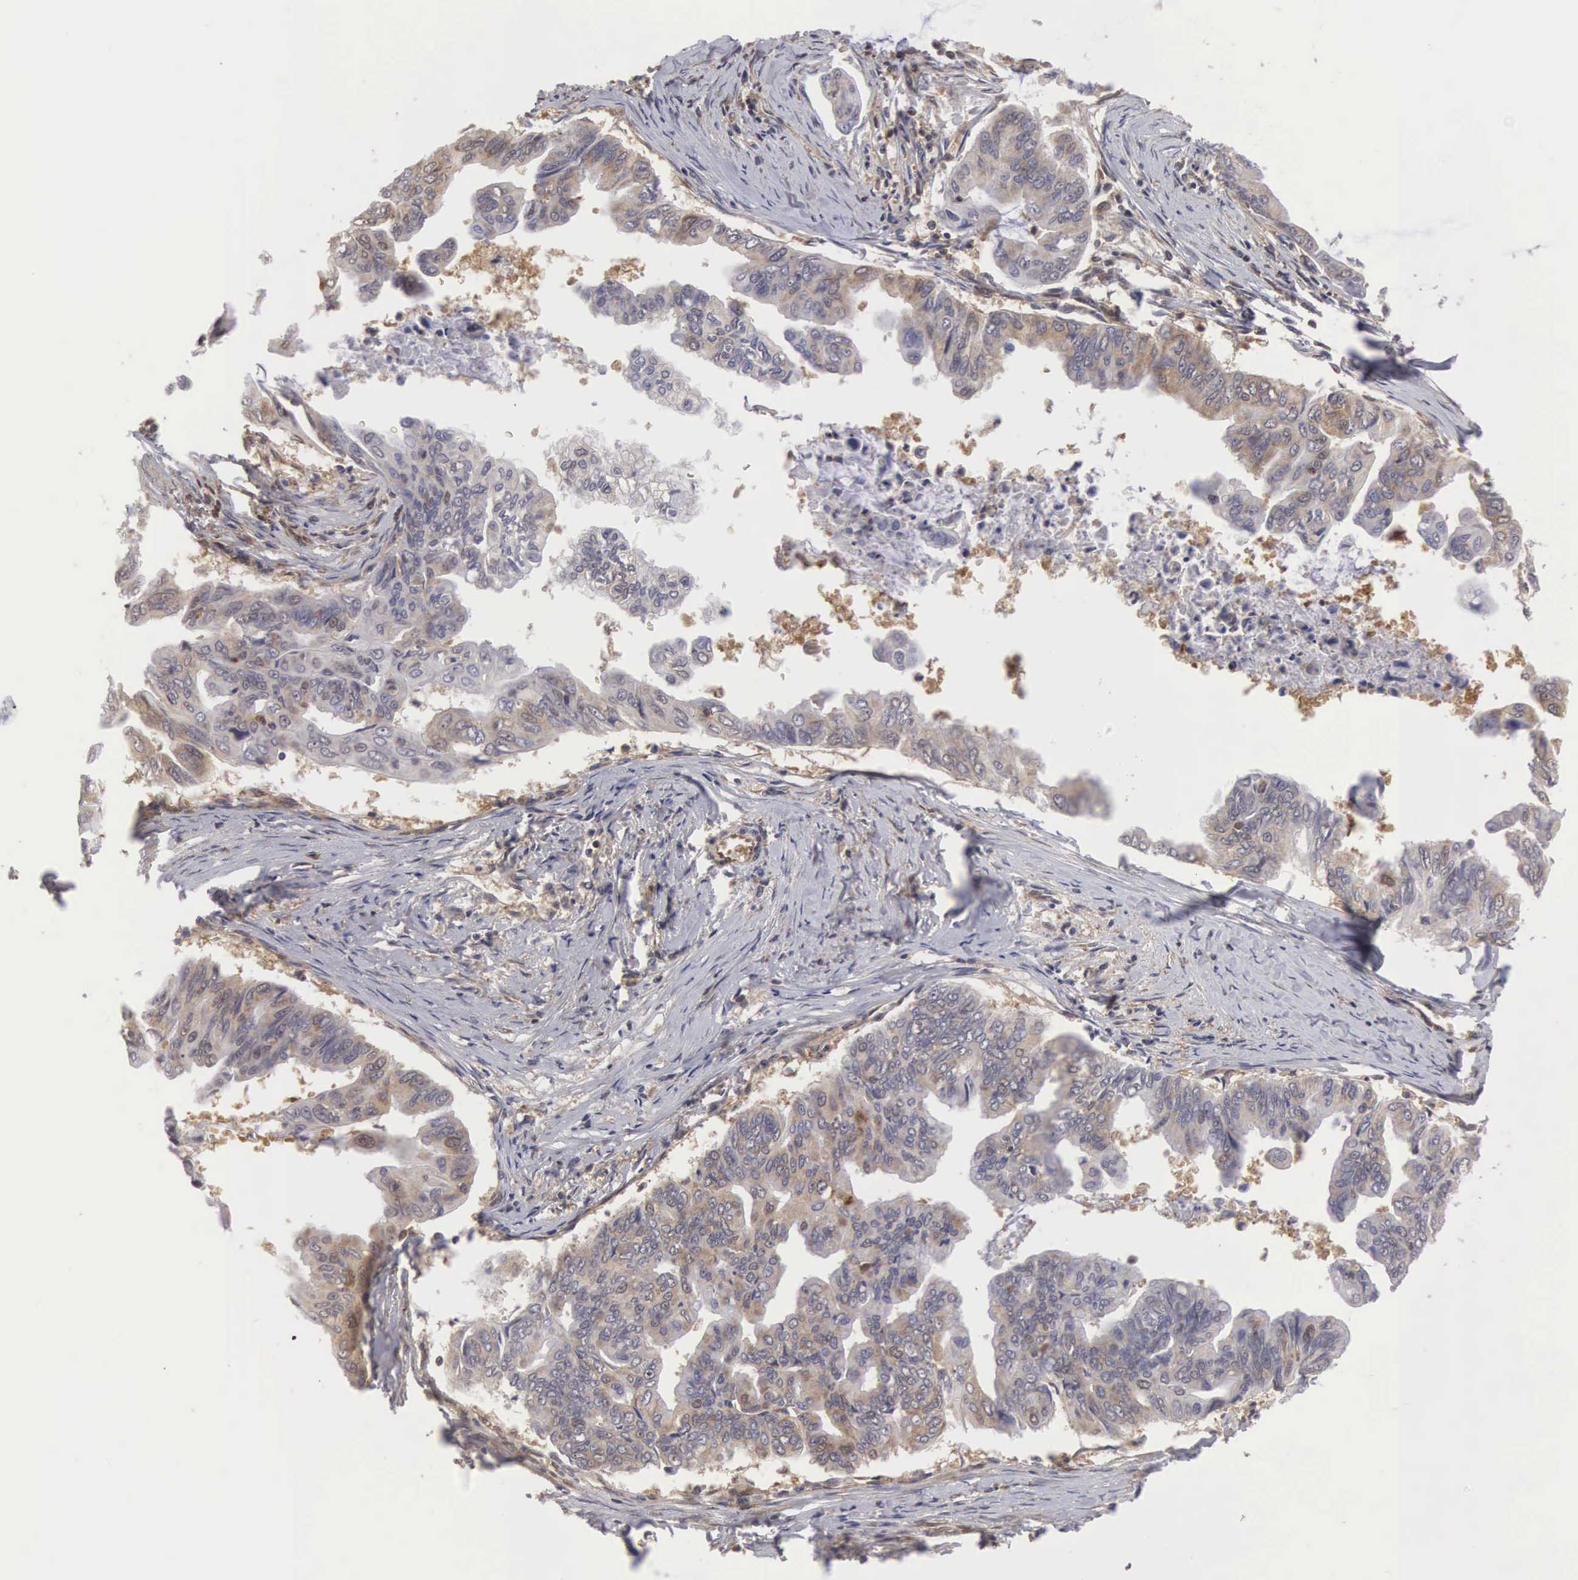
{"staining": {"intensity": "weak", "quantity": "25%-75%", "location": "cytoplasmic/membranous"}, "tissue": "stomach cancer", "cell_type": "Tumor cells", "image_type": "cancer", "snomed": [{"axis": "morphology", "description": "Adenocarcinoma, NOS"}, {"axis": "topography", "description": "Stomach, upper"}], "caption": "A histopathology image showing weak cytoplasmic/membranous positivity in about 25%-75% of tumor cells in stomach cancer (adenocarcinoma), as visualized by brown immunohistochemical staining.", "gene": "ADSL", "patient": {"sex": "male", "age": 80}}